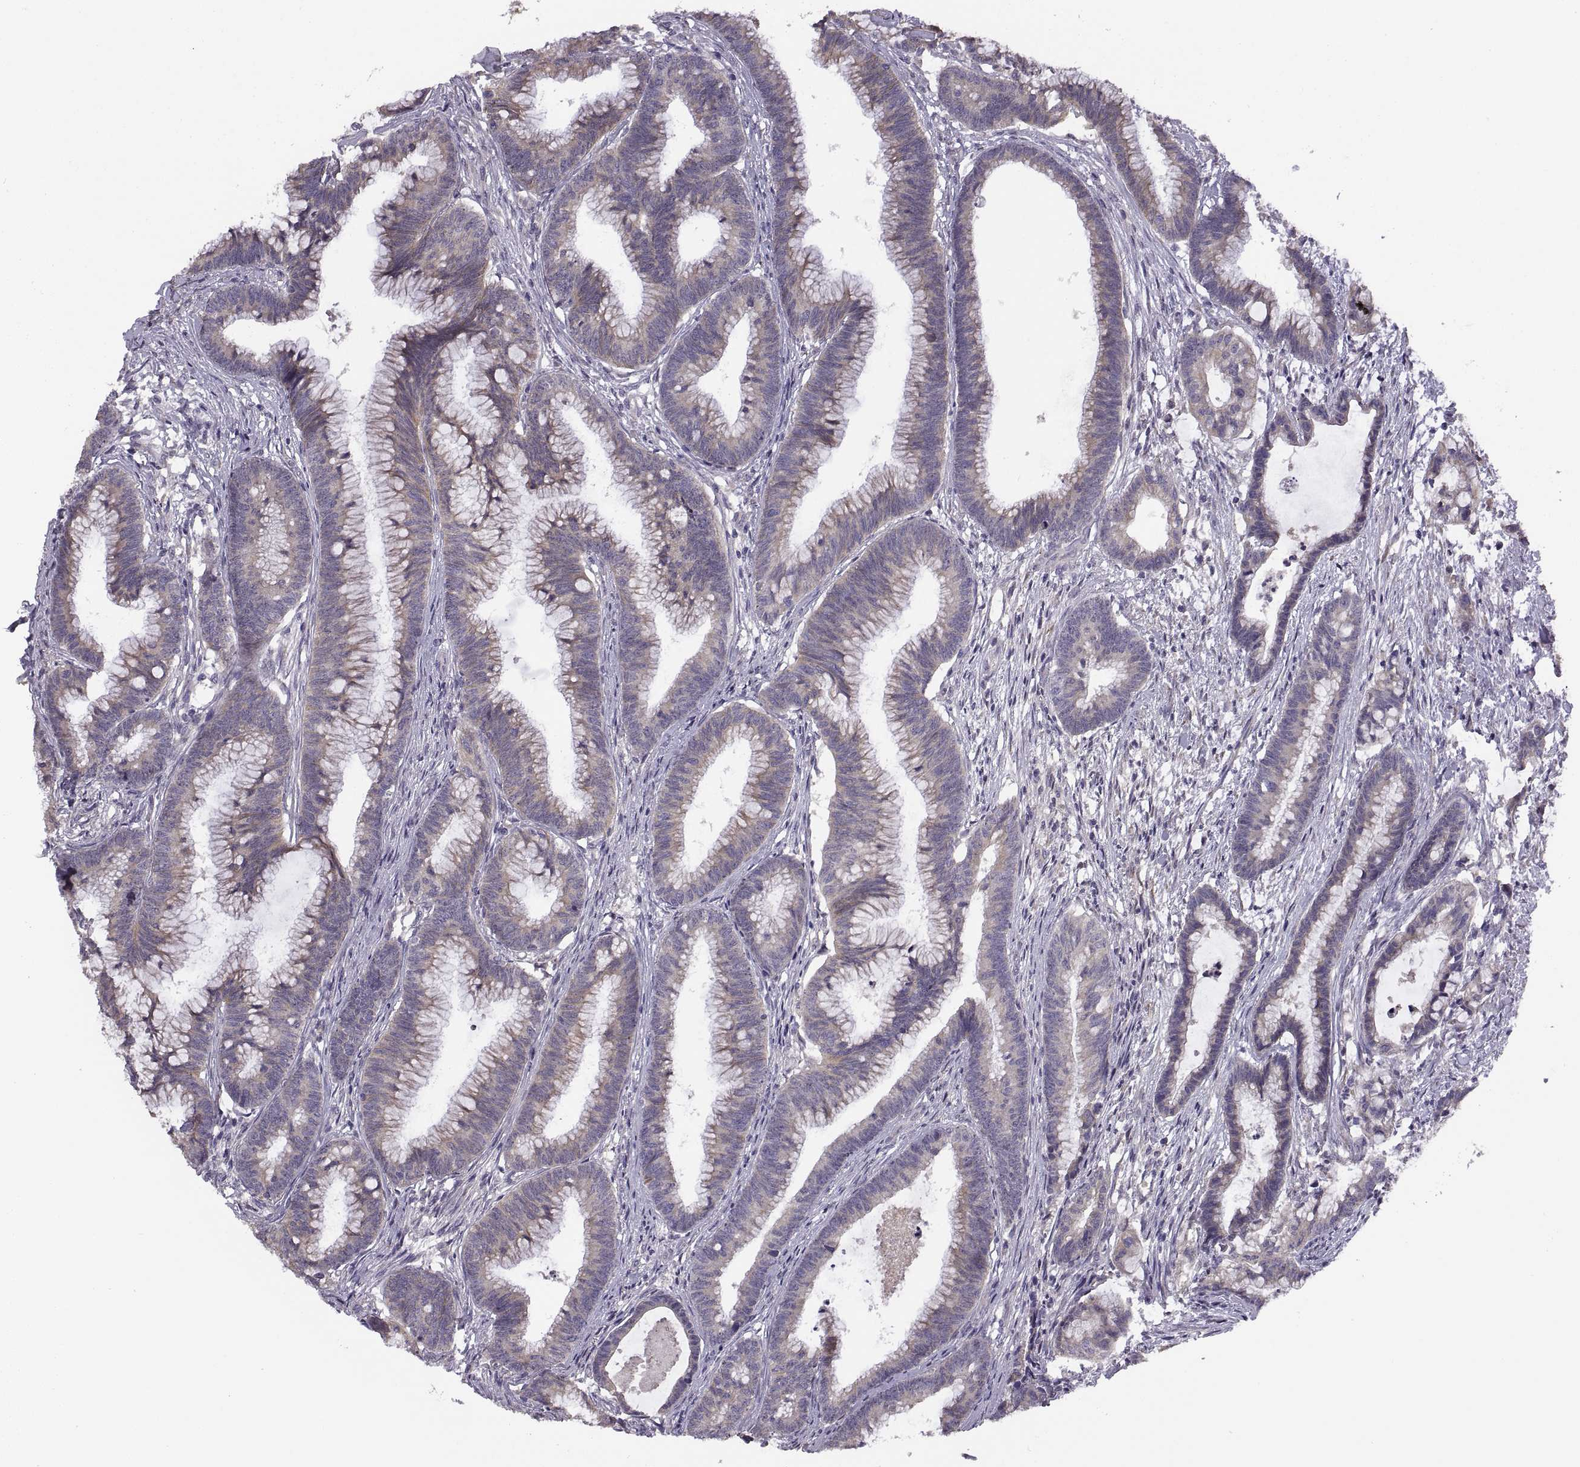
{"staining": {"intensity": "weak", "quantity": "25%-75%", "location": "cytoplasmic/membranous"}, "tissue": "colorectal cancer", "cell_type": "Tumor cells", "image_type": "cancer", "snomed": [{"axis": "morphology", "description": "Adenocarcinoma, NOS"}, {"axis": "topography", "description": "Colon"}], "caption": "Colorectal cancer (adenocarcinoma) was stained to show a protein in brown. There is low levels of weak cytoplasmic/membranous positivity in about 25%-75% of tumor cells. The protein of interest is stained brown, and the nuclei are stained in blue (DAB IHC with brightfield microscopy, high magnification).", "gene": "ACSBG2", "patient": {"sex": "female", "age": 78}}